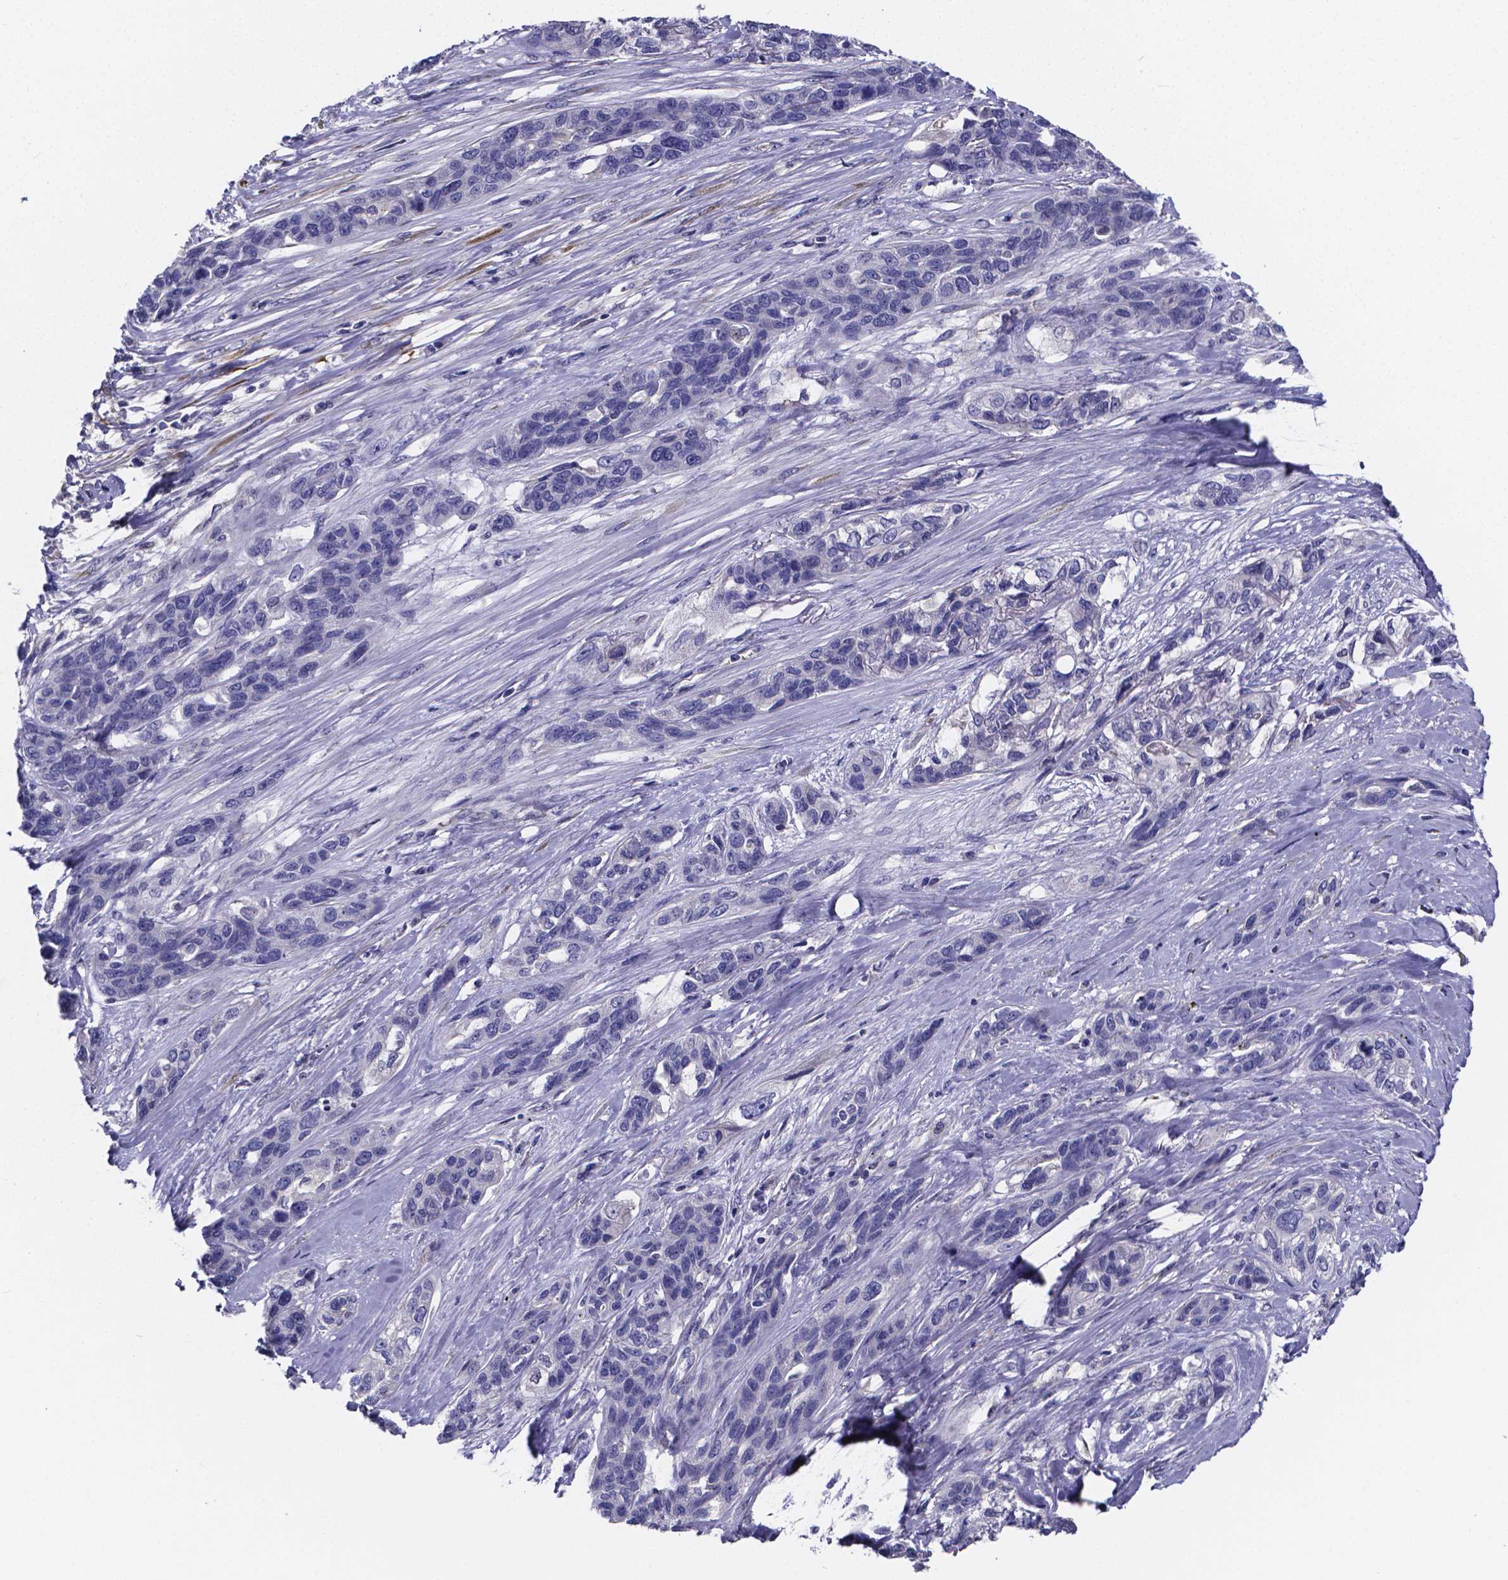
{"staining": {"intensity": "negative", "quantity": "none", "location": "none"}, "tissue": "lung cancer", "cell_type": "Tumor cells", "image_type": "cancer", "snomed": [{"axis": "morphology", "description": "Squamous cell carcinoma, NOS"}, {"axis": "topography", "description": "Lung"}], "caption": "Immunohistochemistry (IHC) of human lung squamous cell carcinoma displays no positivity in tumor cells.", "gene": "SFRP4", "patient": {"sex": "female", "age": 70}}